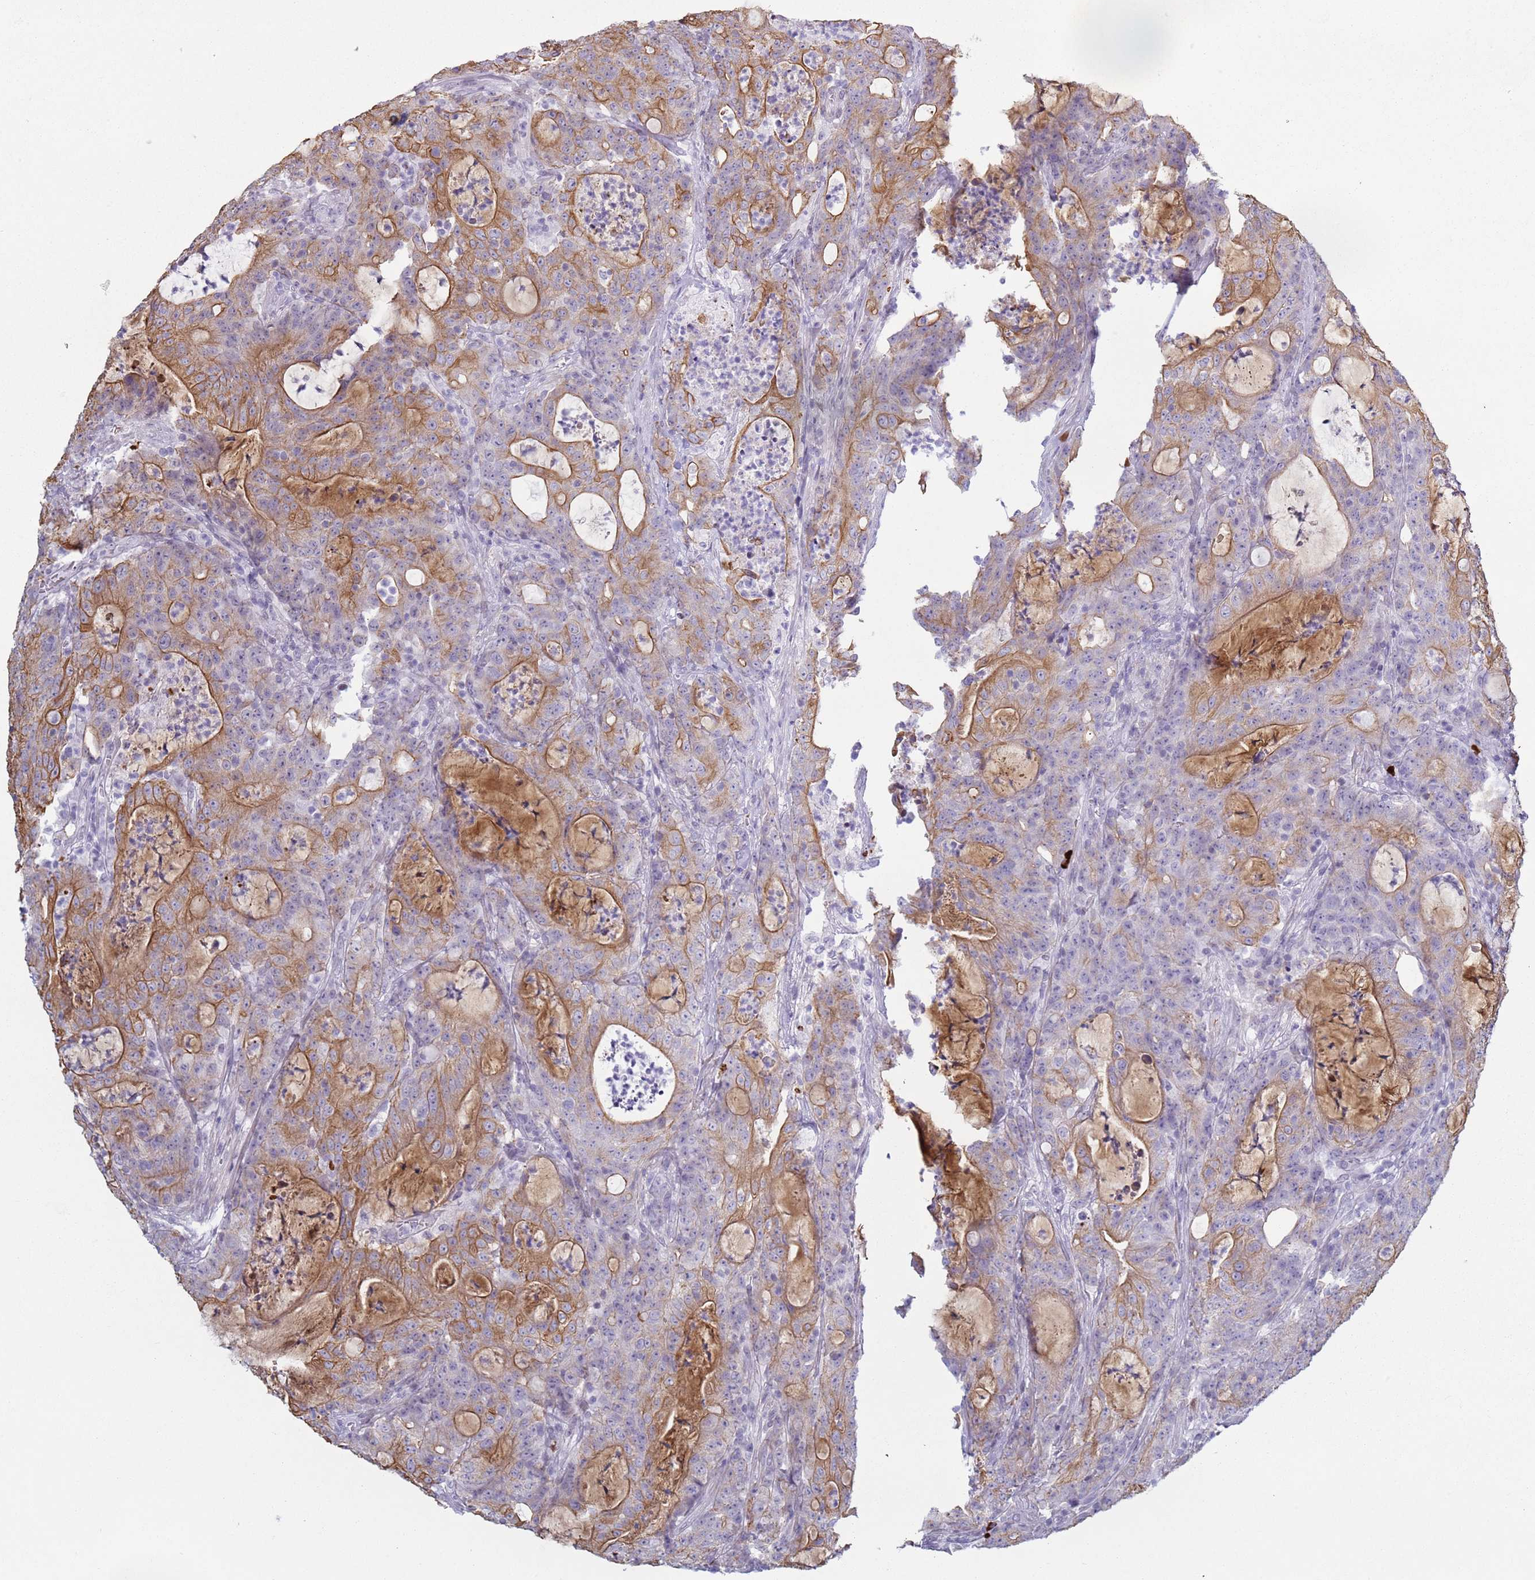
{"staining": {"intensity": "moderate", "quantity": ">75%", "location": "cytoplasmic/membranous"}, "tissue": "colorectal cancer", "cell_type": "Tumor cells", "image_type": "cancer", "snomed": [{"axis": "morphology", "description": "Adenocarcinoma, NOS"}, {"axis": "topography", "description": "Colon"}], "caption": "The micrograph demonstrates staining of colorectal cancer (adenocarcinoma), revealing moderate cytoplasmic/membranous protein staining (brown color) within tumor cells.", "gene": "NPAP1", "patient": {"sex": "male", "age": 83}}